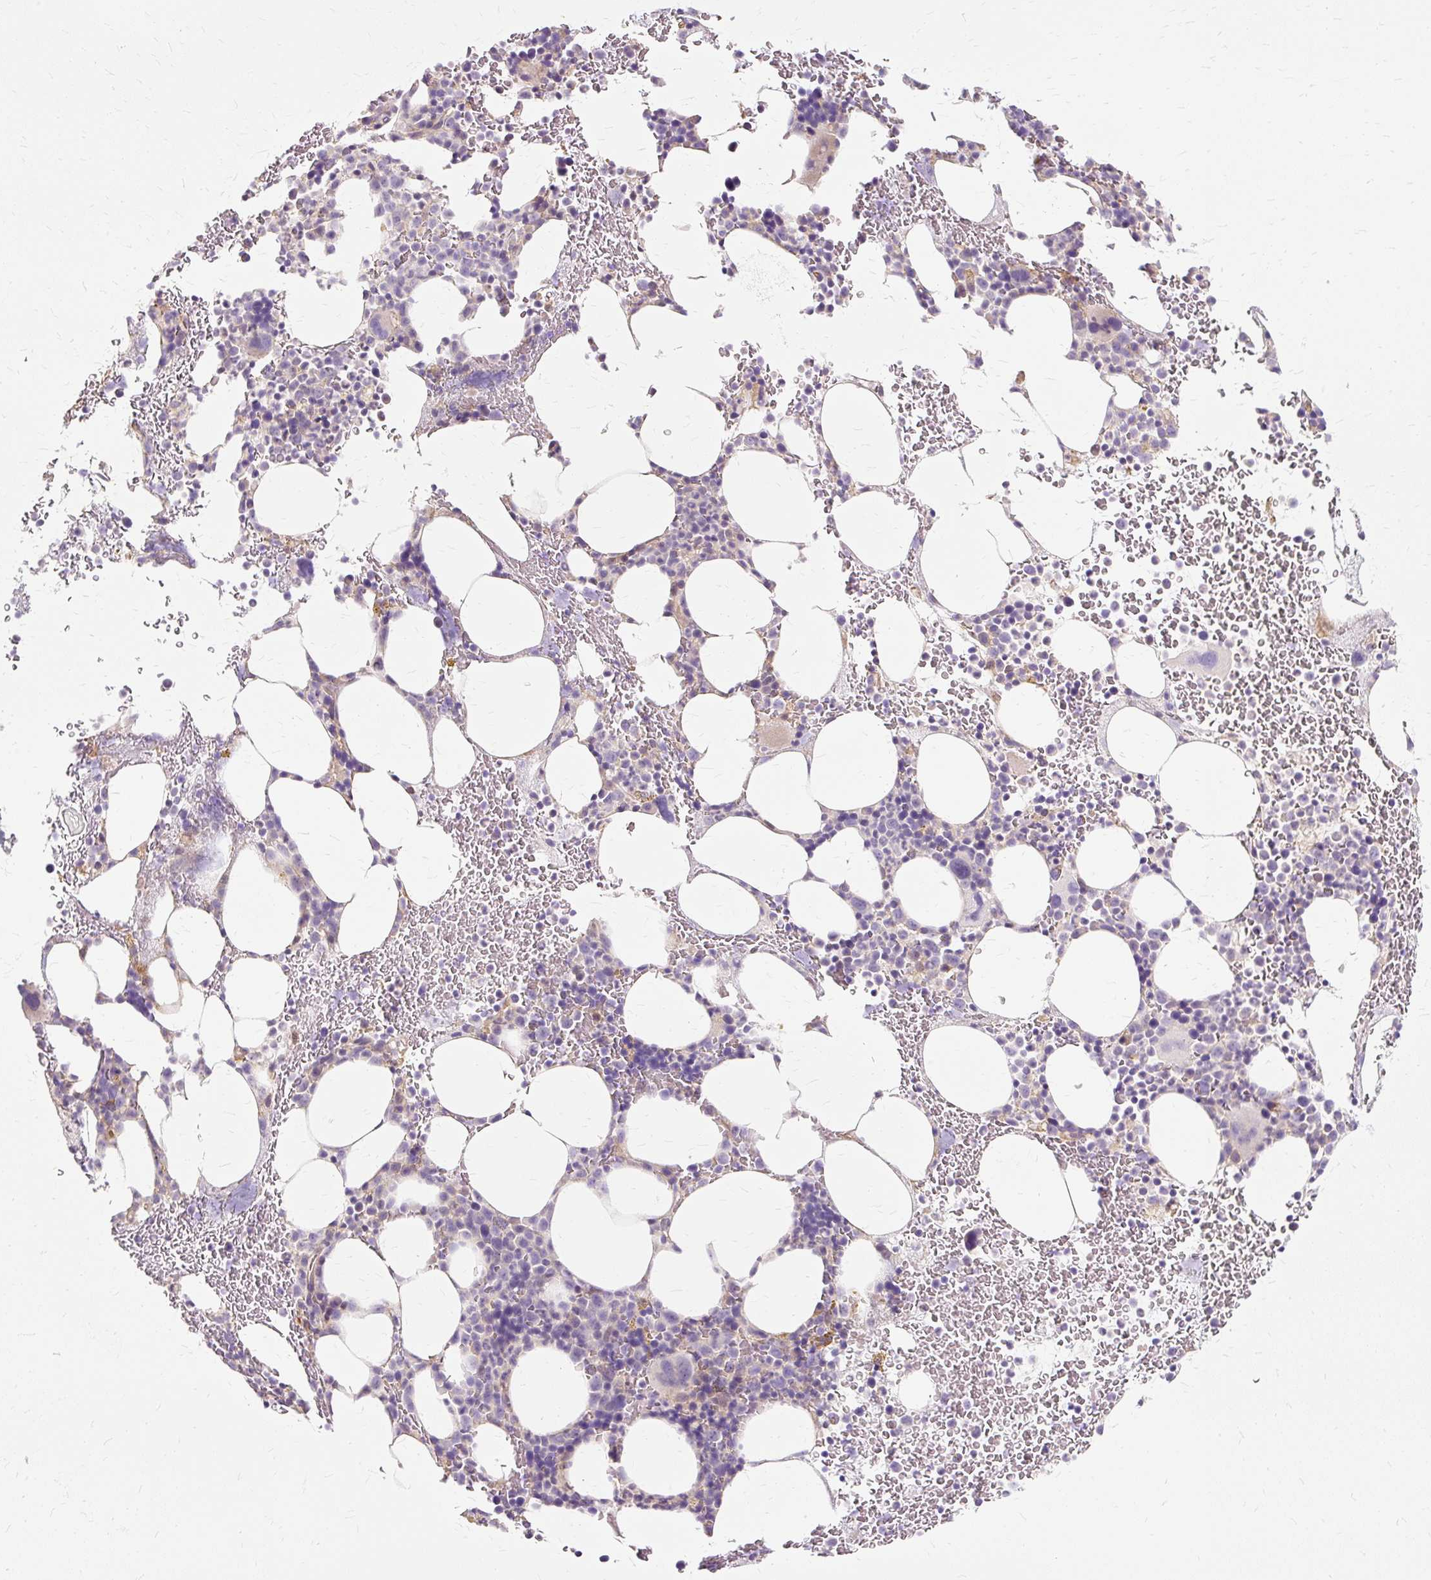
{"staining": {"intensity": "negative", "quantity": "none", "location": "none"}, "tissue": "bone marrow", "cell_type": "Hematopoietic cells", "image_type": "normal", "snomed": [{"axis": "morphology", "description": "Normal tissue, NOS"}, {"axis": "topography", "description": "Bone marrow"}], "caption": "Immunohistochemical staining of normal bone marrow reveals no significant staining in hematopoietic cells. Brightfield microscopy of IHC stained with DAB (brown) and hematoxylin (blue), captured at high magnification.", "gene": "TSPAN8", "patient": {"sex": "male", "age": 62}}